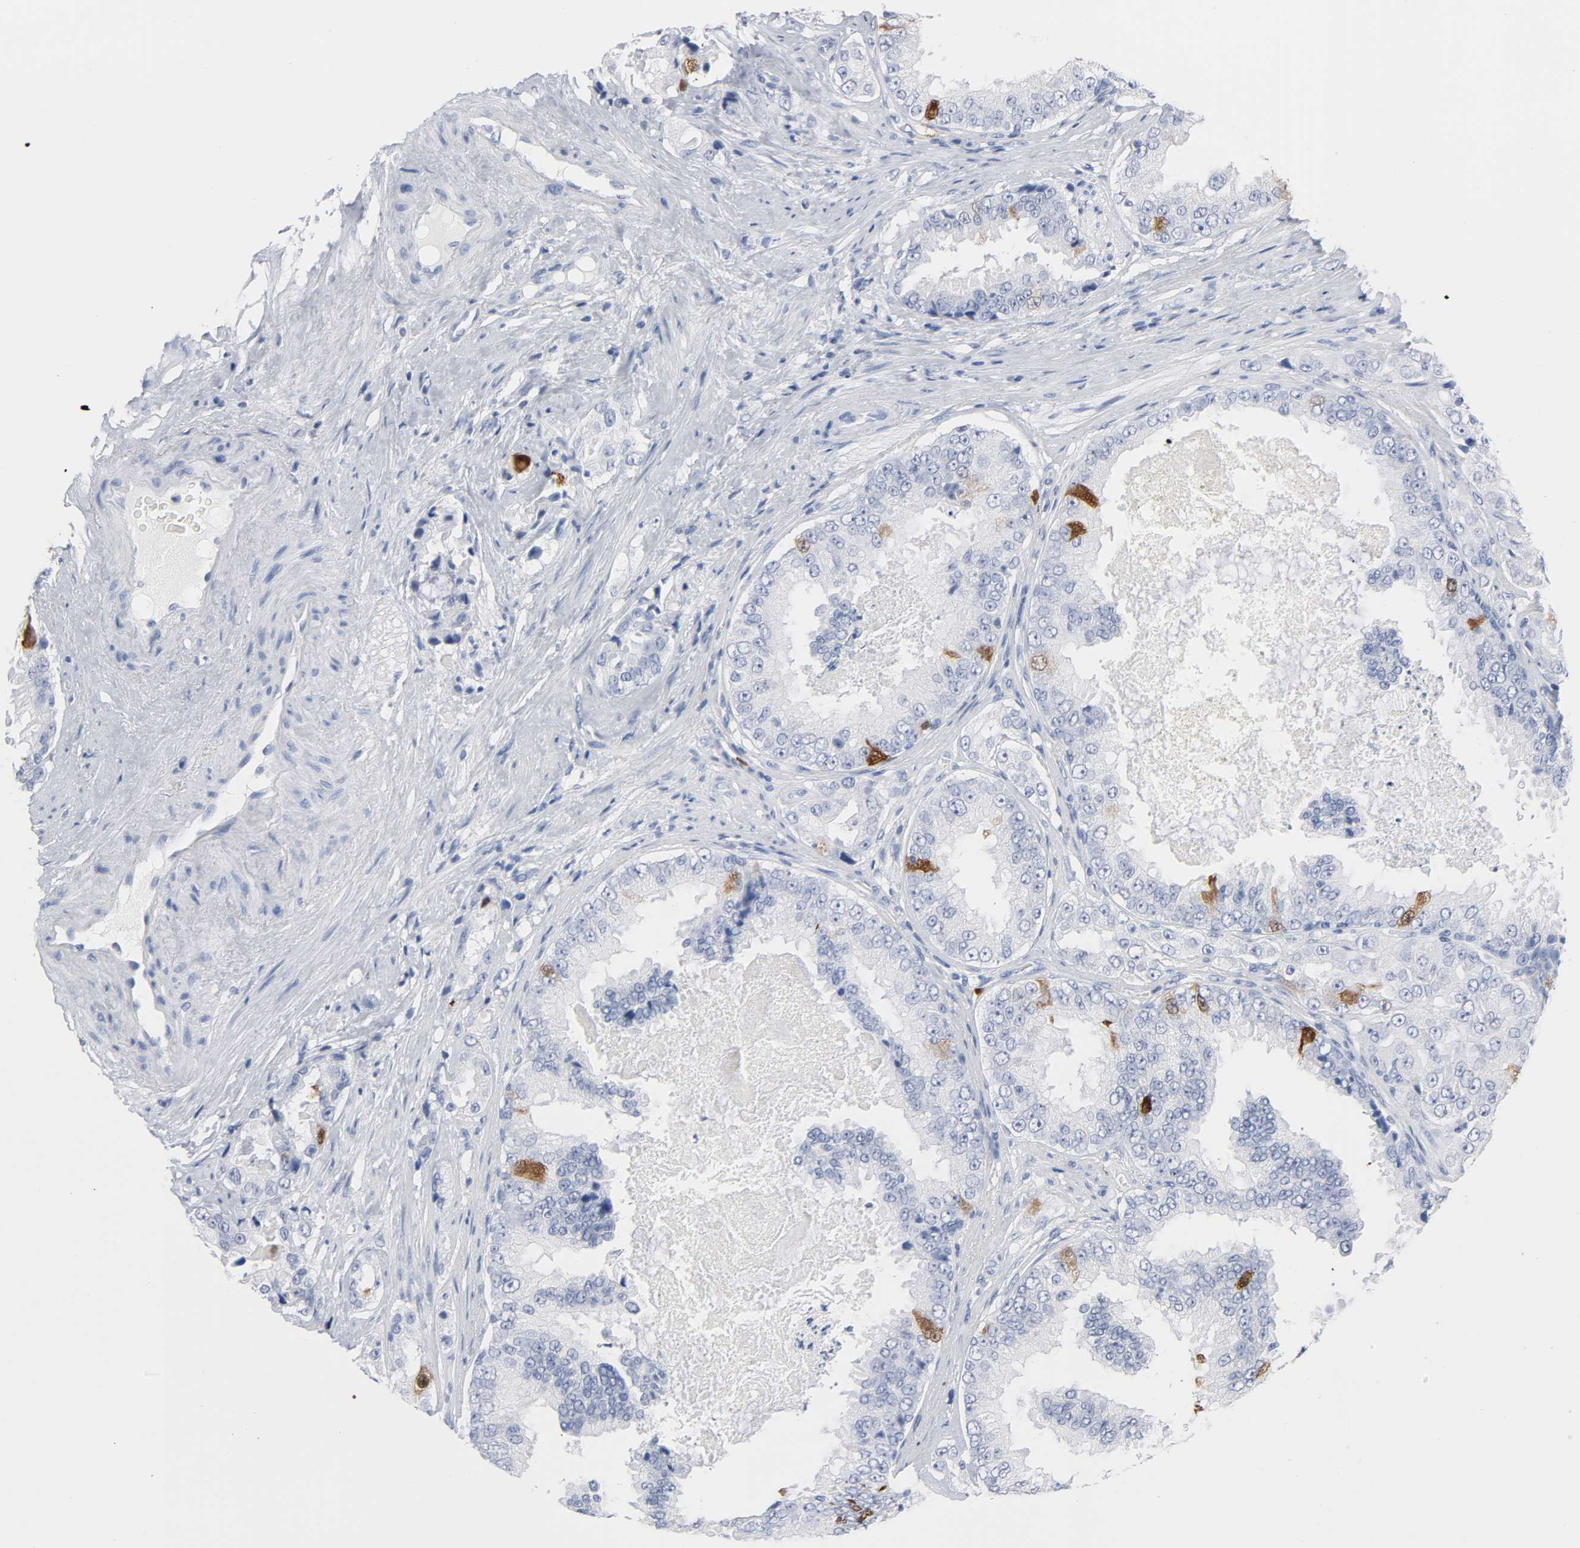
{"staining": {"intensity": "moderate", "quantity": "<25%", "location": "cytoplasmic/membranous,nuclear"}, "tissue": "prostate cancer", "cell_type": "Tumor cells", "image_type": "cancer", "snomed": [{"axis": "morphology", "description": "Adenocarcinoma, High grade"}, {"axis": "topography", "description": "Prostate"}], "caption": "A micrograph of human prostate cancer stained for a protein shows moderate cytoplasmic/membranous and nuclear brown staining in tumor cells. (DAB IHC with brightfield microscopy, high magnification).", "gene": "CDC20", "patient": {"sex": "male", "age": 73}}